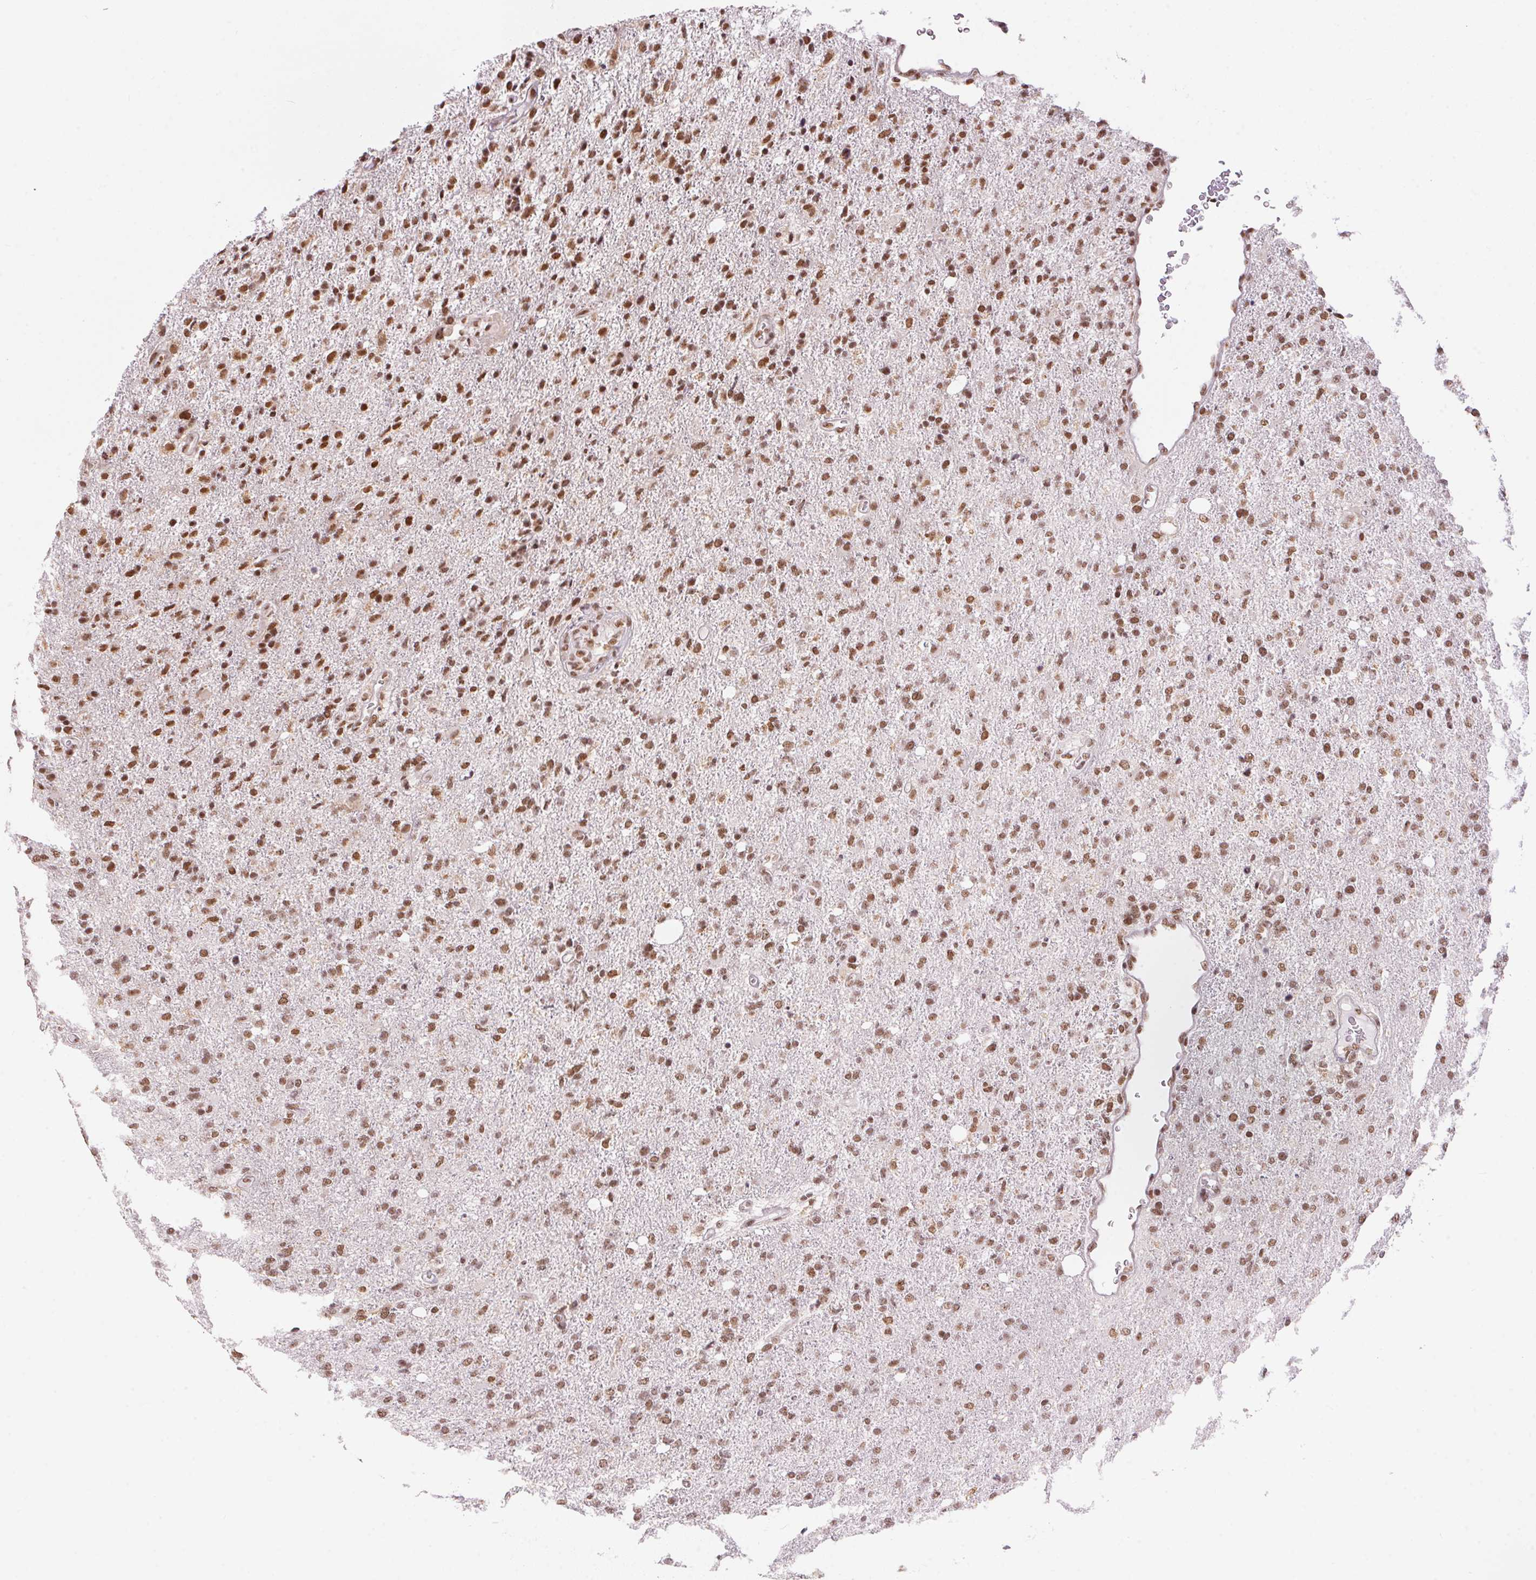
{"staining": {"intensity": "moderate", "quantity": ">75%", "location": "nuclear"}, "tissue": "glioma", "cell_type": "Tumor cells", "image_type": "cancer", "snomed": [{"axis": "morphology", "description": "Glioma, malignant, High grade"}, {"axis": "topography", "description": "Cerebral cortex"}], "caption": "A medium amount of moderate nuclear staining is appreciated in approximately >75% of tumor cells in malignant high-grade glioma tissue.", "gene": "NFE2L1", "patient": {"sex": "male", "age": 70}}